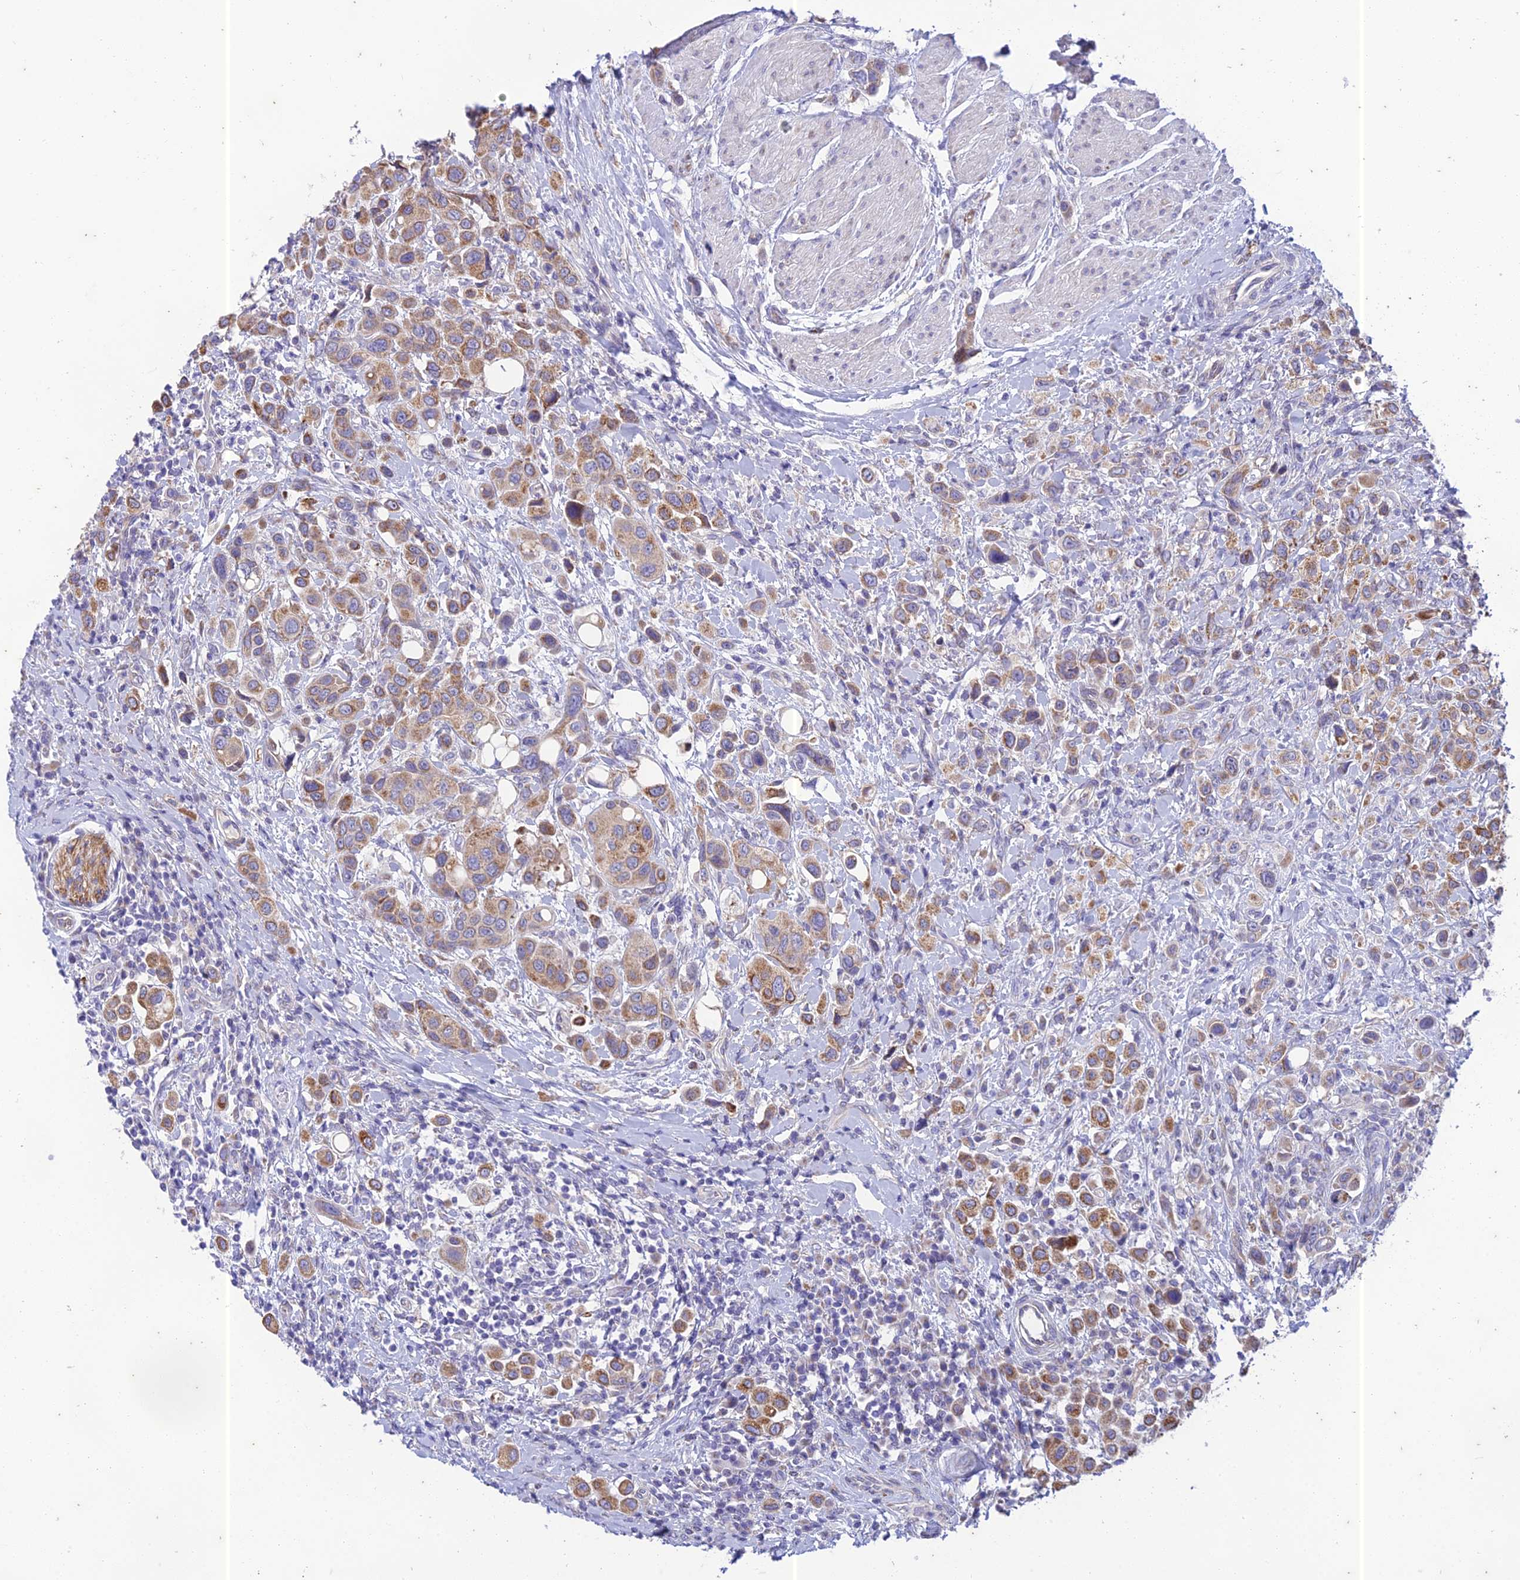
{"staining": {"intensity": "moderate", "quantity": ">75%", "location": "cytoplasmic/membranous"}, "tissue": "urothelial cancer", "cell_type": "Tumor cells", "image_type": "cancer", "snomed": [{"axis": "morphology", "description": "Urothelial carcinoma, High grade"}, {"axis": "topography", "description": "Urinary bladder"}], "caption": "Immunohistochemistry (IHC) staining of urothelial cancer, which displays medium levels of moderate cytoplasmic/membranous expression in approximately >75% of tumor cells indicating moderate cytoplasmic/membranous protein staining. The staining was performed using DAB (brown) for protein detection and nuclei were counterstained in hematoxylin (blue).", "gene": "PTCD2", "patient": {"sex": "male", "age": 50}}